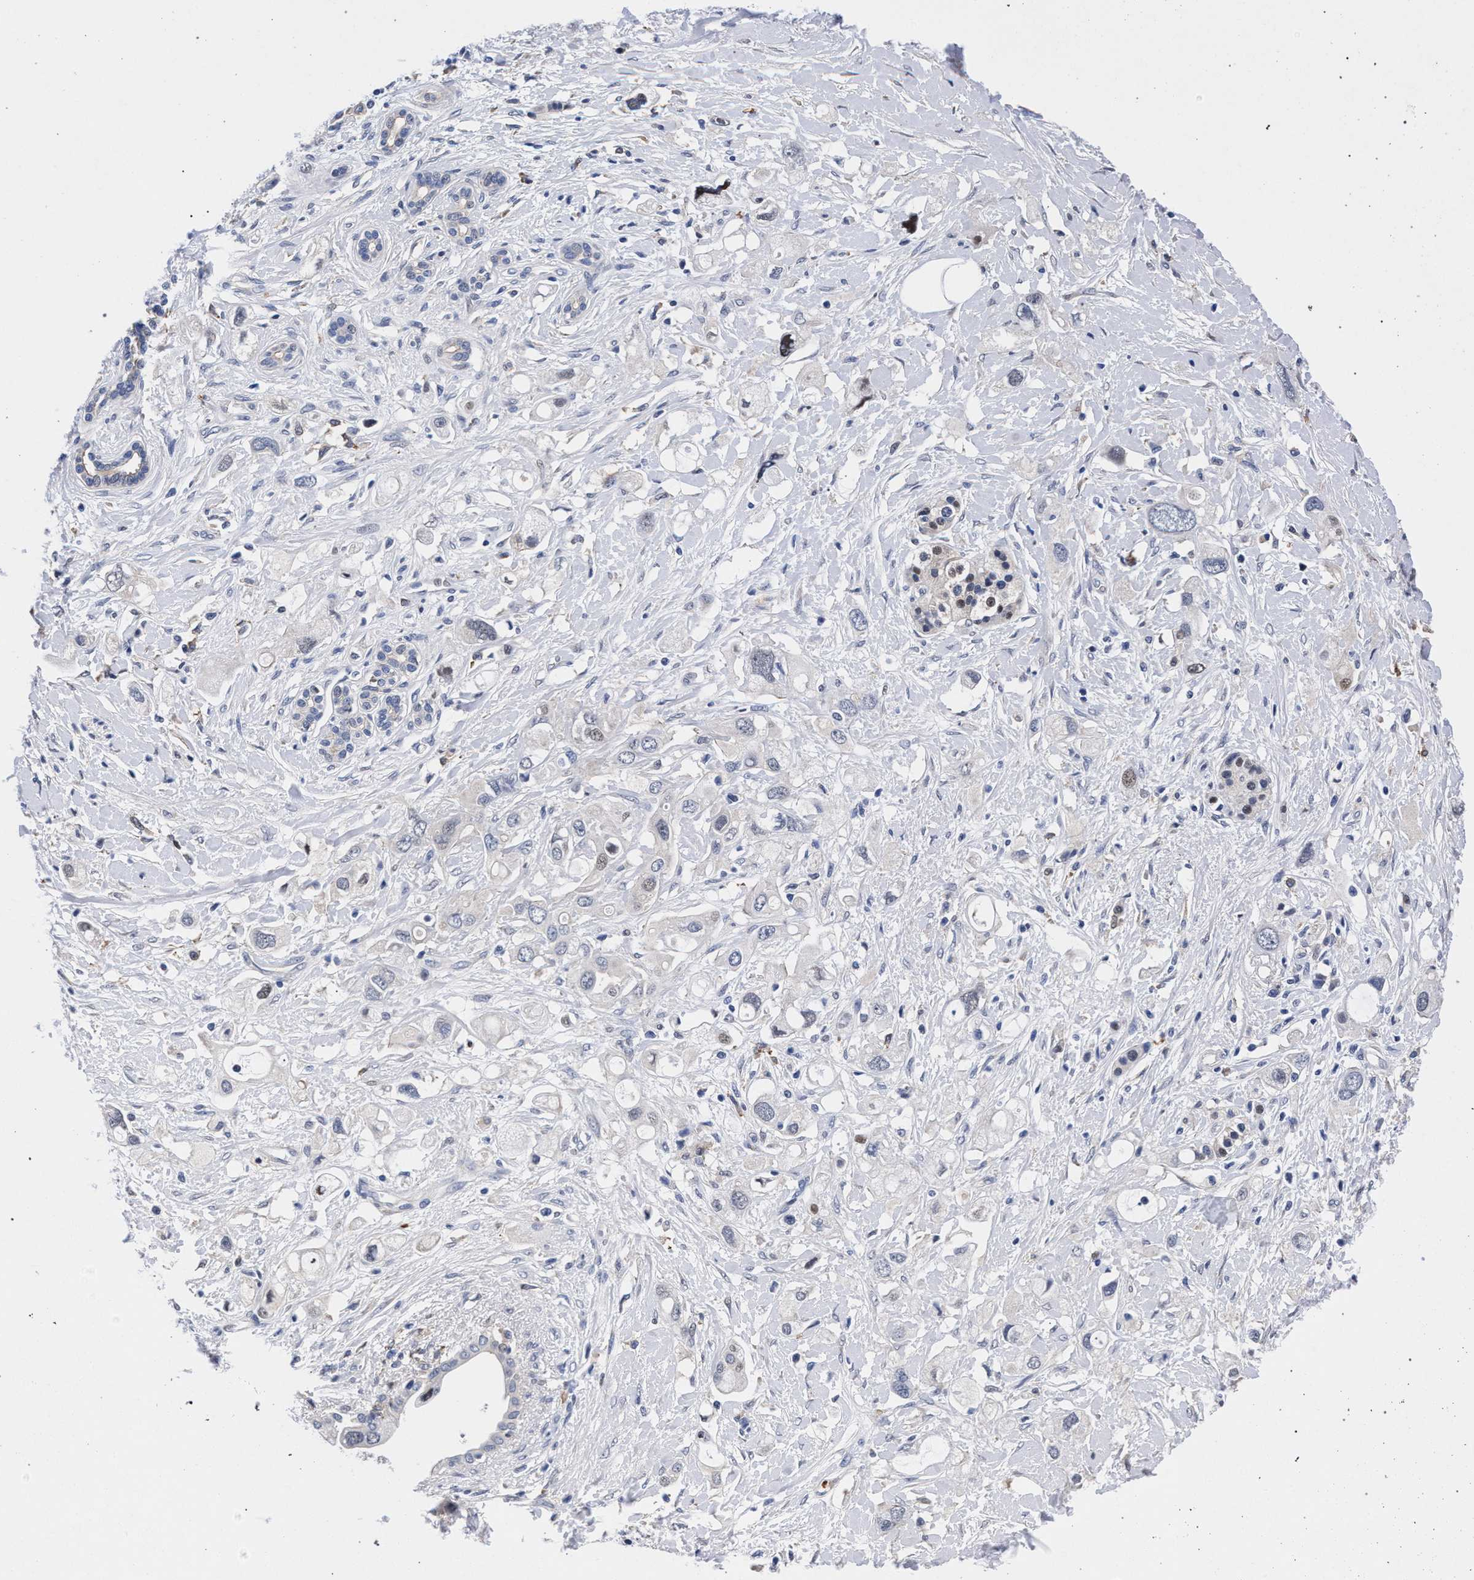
{"staining": {"intensity": "negative", "quantity": "none", "location": "none"}, "tissue": "pancreatic cancer", "cell_type": "Tumor cells", "image_type": "cancer", "snomed": [{"axis": "morphology", "description": "Adenocarcinoma, NOS"}, {"axis": "topography", "description": "Pancreas"}], "caption": "Image shows no protein staining in tumor cells of pancreatic adenocarcinoma tissue.", "gene": "ZNF462", "patient": {"sex": "female", "age": 56}}